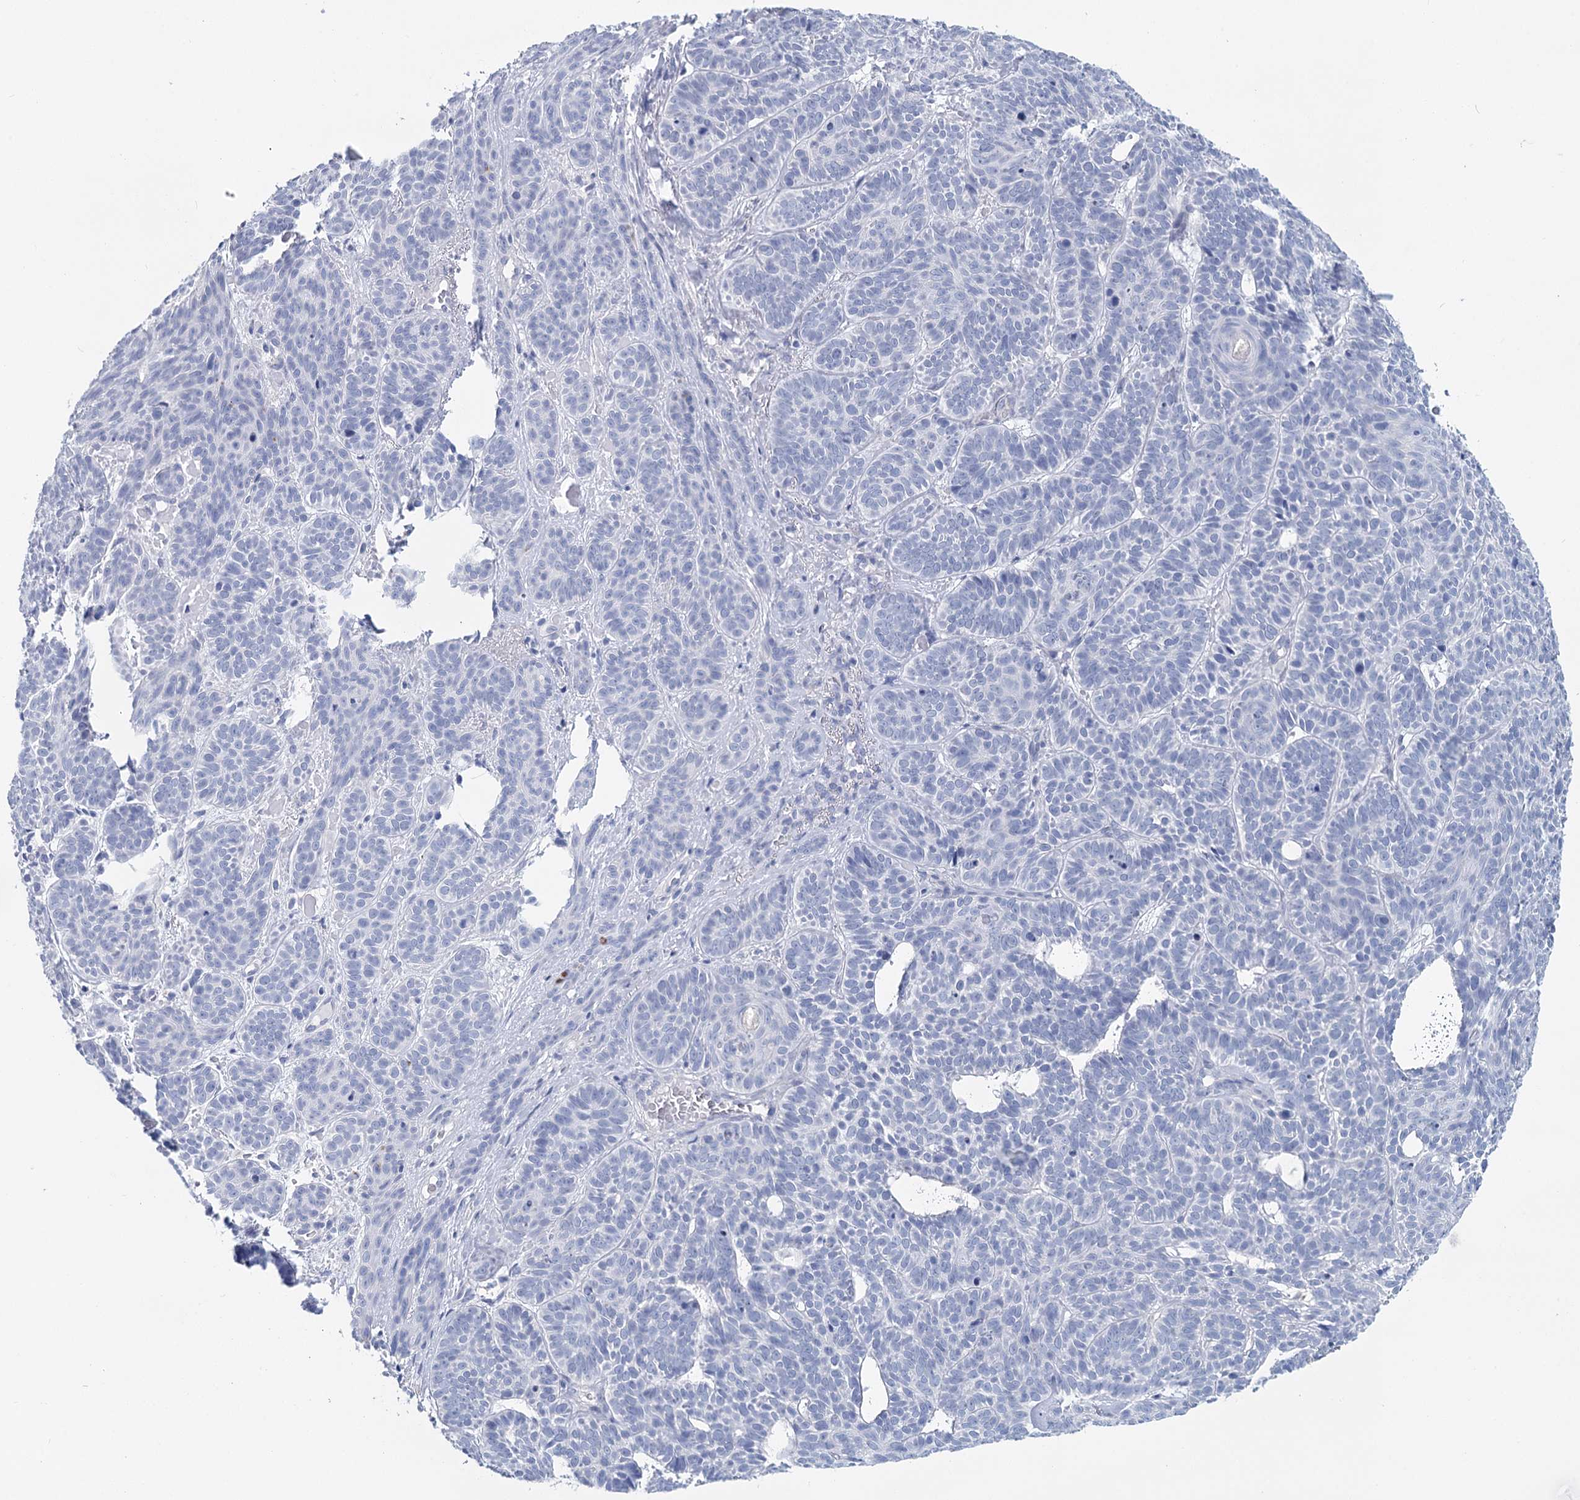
{"staining": {"intensity": "negative", "quantity": "none", "location": "none"}, "tissue": "skin cancer", "cell_type": "Tumor cells", "image_type": "cancer", "snomed": [{"axis": "morphology", "description": "Basal cell carcinoma"}, {"axis": "topography", "description": "Skin"}], "caption": "Basal cell carcinoma (skin) was stained to show a protein in brown. There is no significant positivity in tumor cells.", "gene": "METTL7B", "patient": {"sex": "male", "age": 85}}